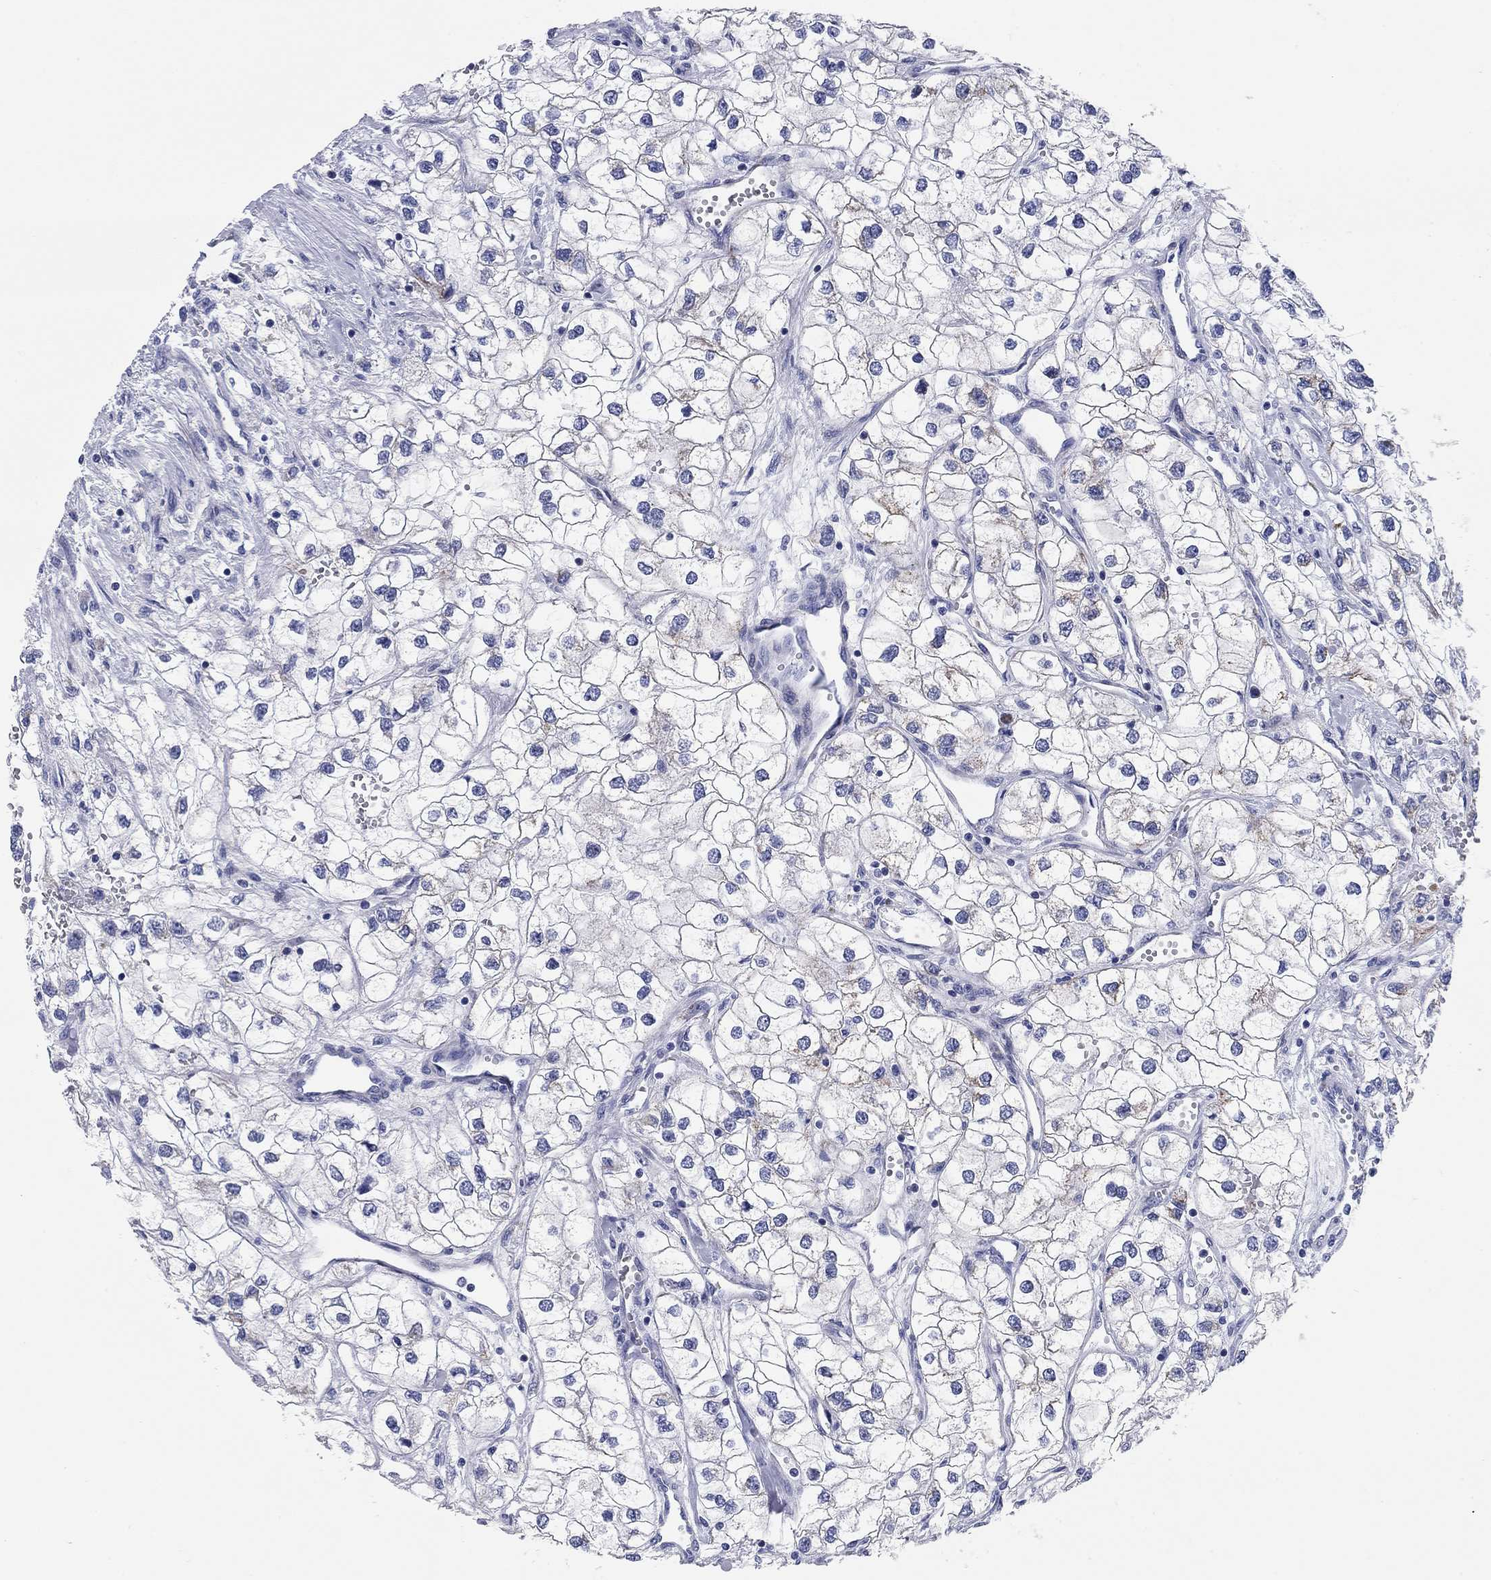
{"staining": {"intensity": "negative", "quantity": "none", "location": "none"}, "tissue": "renal cancer", "cell_type": "Tumor cells", "image_type": "cancer", "snomed": [{"axis": "morphology", "description": "Adenocarcinoma, NOS"}, {"axis": "topography", "description": "Kidney"}], "caption": "Micrograph shows no protein expression in tumor cells of adenocarcinoma (renal) tissue.", "gene": "CHI3L2", "patient": {"sex": "male", "age": 59}}